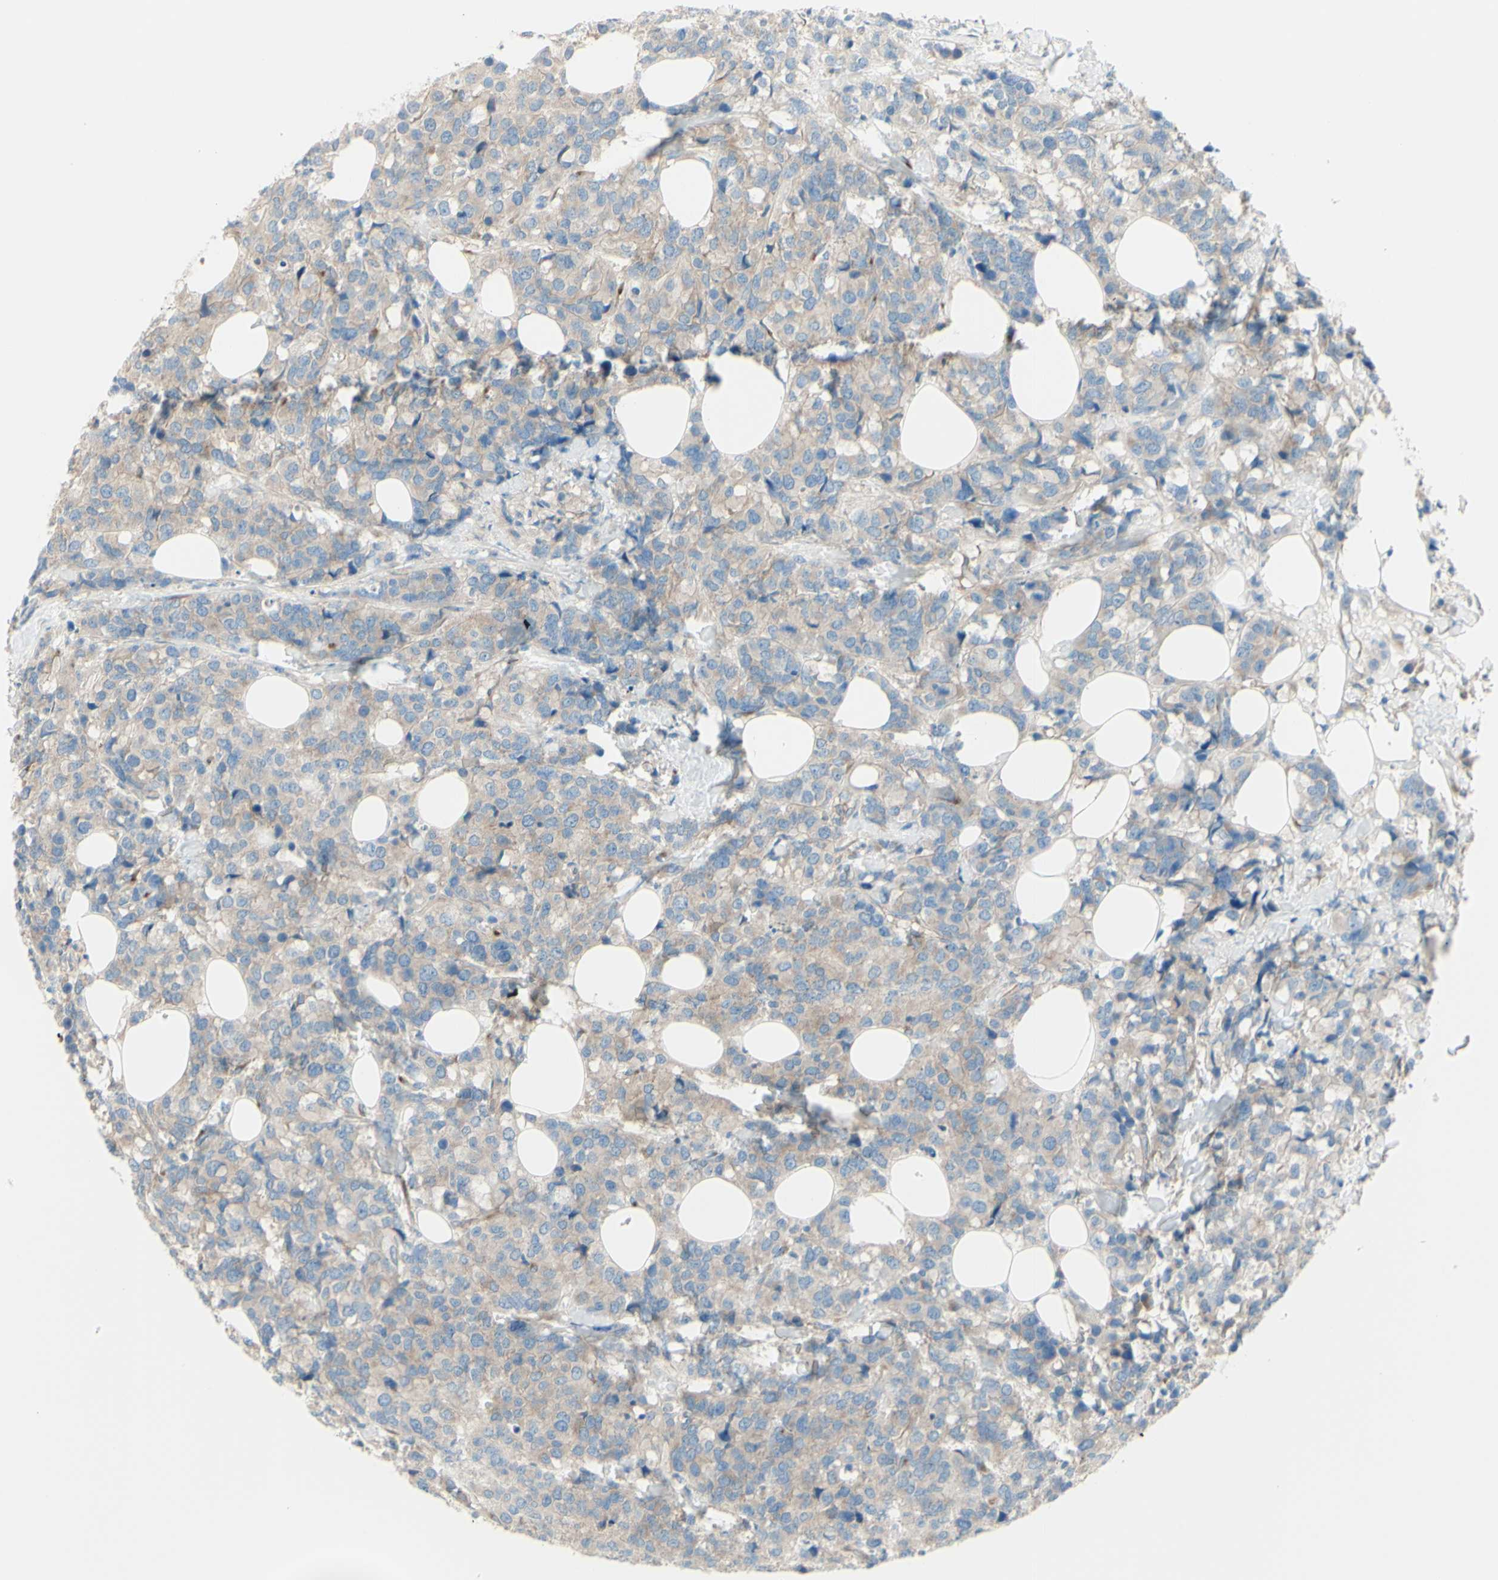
{"staining": {"intensity": "weak", "quantity": ">75%", "location": "cytoplasmic/membranous"}, "tissue": "breast cancer", "cell_type": "Tumor cells", "image_type": "cancer", "snomed": [{"axis": "morphology", "description": "Lobular carcinoma"}, {"axis": "topography", "description": "Breast"}], "caption": "Immunohistochemistry photomicrograph of neoplastic tissue: human breast cancer (lobular carcinoma) stained using IHC shows low levels of weak protein expression localized specifically in the cytoplasmic/membranous of tumor cells, appearing as a cytoplasmic/membranous brown color.", "gene": "PCDHGA2", "patient": {"sex": "female", "age": 59}}